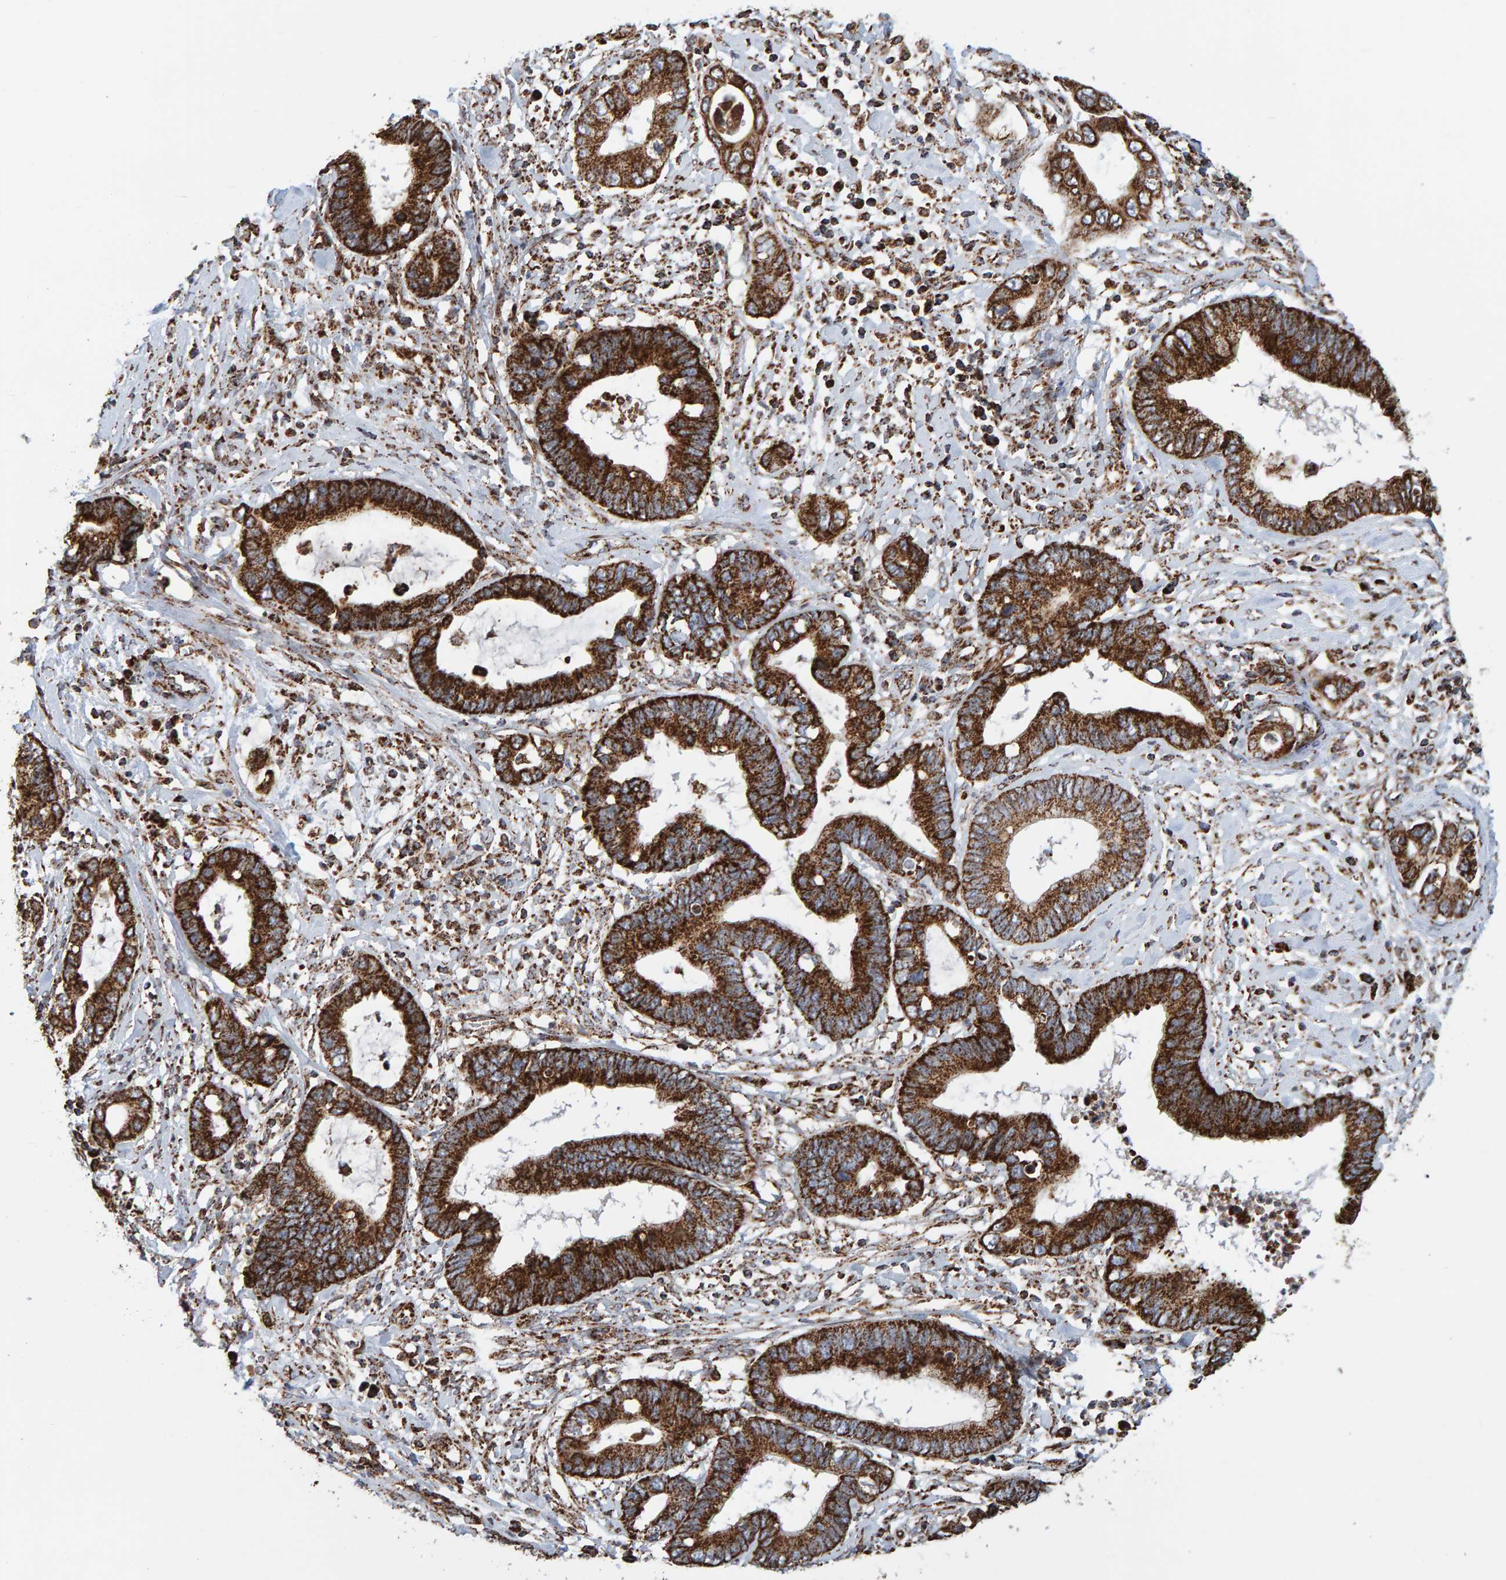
{"staining": {"intensity": "strong", "quantity": ">75%", "location": "cytoplasmic/membranous"}, "tissue": "cervical cancer", "cell_type": "Tumor cells", "image_type": "cancer", "snomed": [{"axis": "morphology", "description": "Adenocarcinoma, NOS"}, {"axis": "topography", "description": "Cervix"}], "caption": "IHC (DAB) staining of human adenocarcinoma (cervical) demonstrates strong cytoplasmic/membranous protein staining in approximately >75% of tumor cells.", "gene": "MRPL45", "patient": {"sex": "female", "age": 44}}